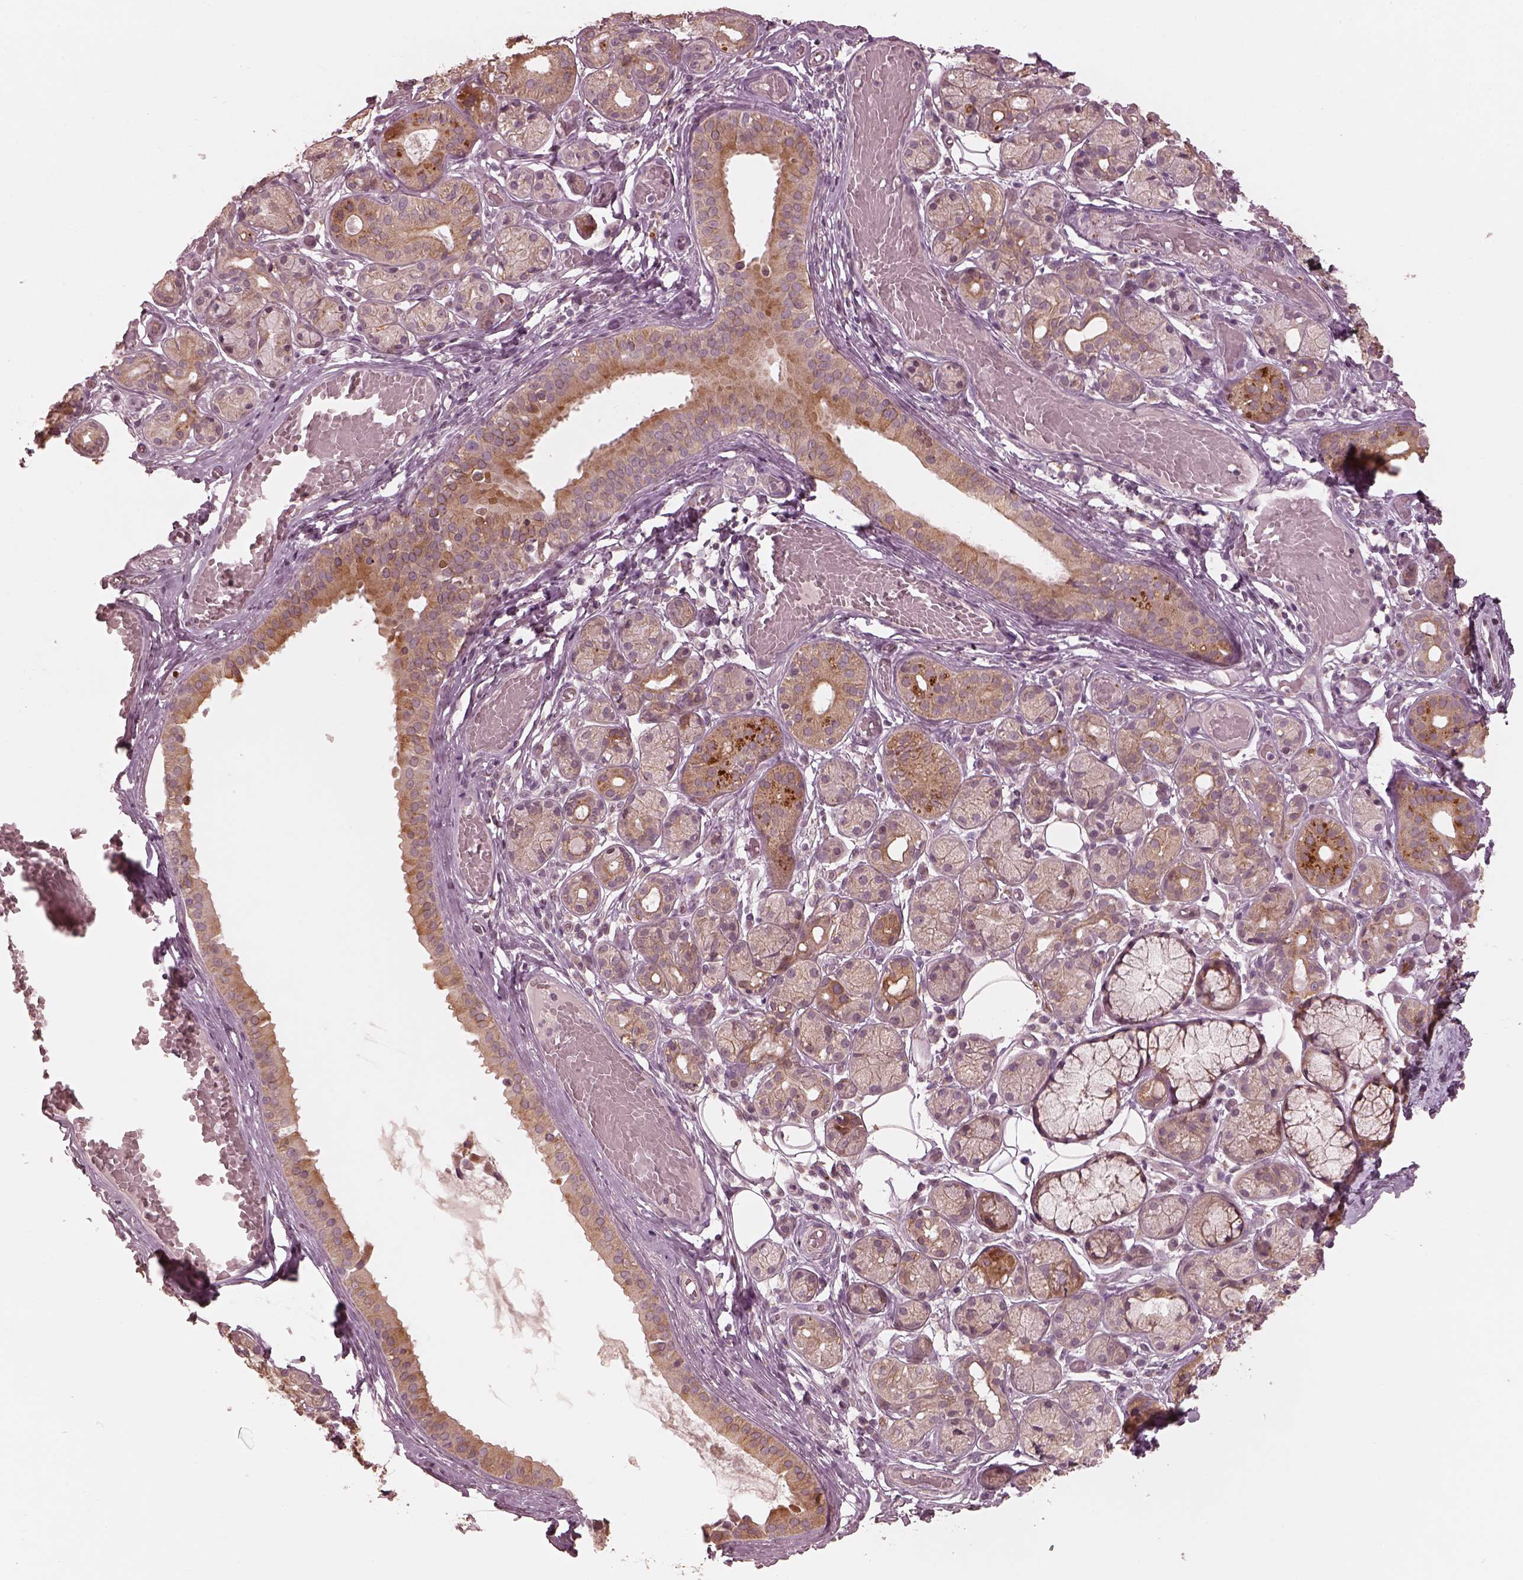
{"staining": {"intensity": "moderate", "quantity": "<25%", "location": "cytoplasmic/membranous"}, "tissue": "salivary gland", "cell_type": "Glandular cells", "image_type": "normal", "snomed": [{"axis": "morphology", "description": "Normal tissue, NOS"}, {"axis": "topography", "description": "Salivary gland"}, {"axis": "topography", "description": "Peripheral nerve tissue"}], "caption": "Glandular cells demonstrate low levels of moderate cytoplasmic/membranous staining in about <25% of cells in normal salivary gland.", "gene": "SLC25A46", "patient": {"sex": "male", "age": 71}}